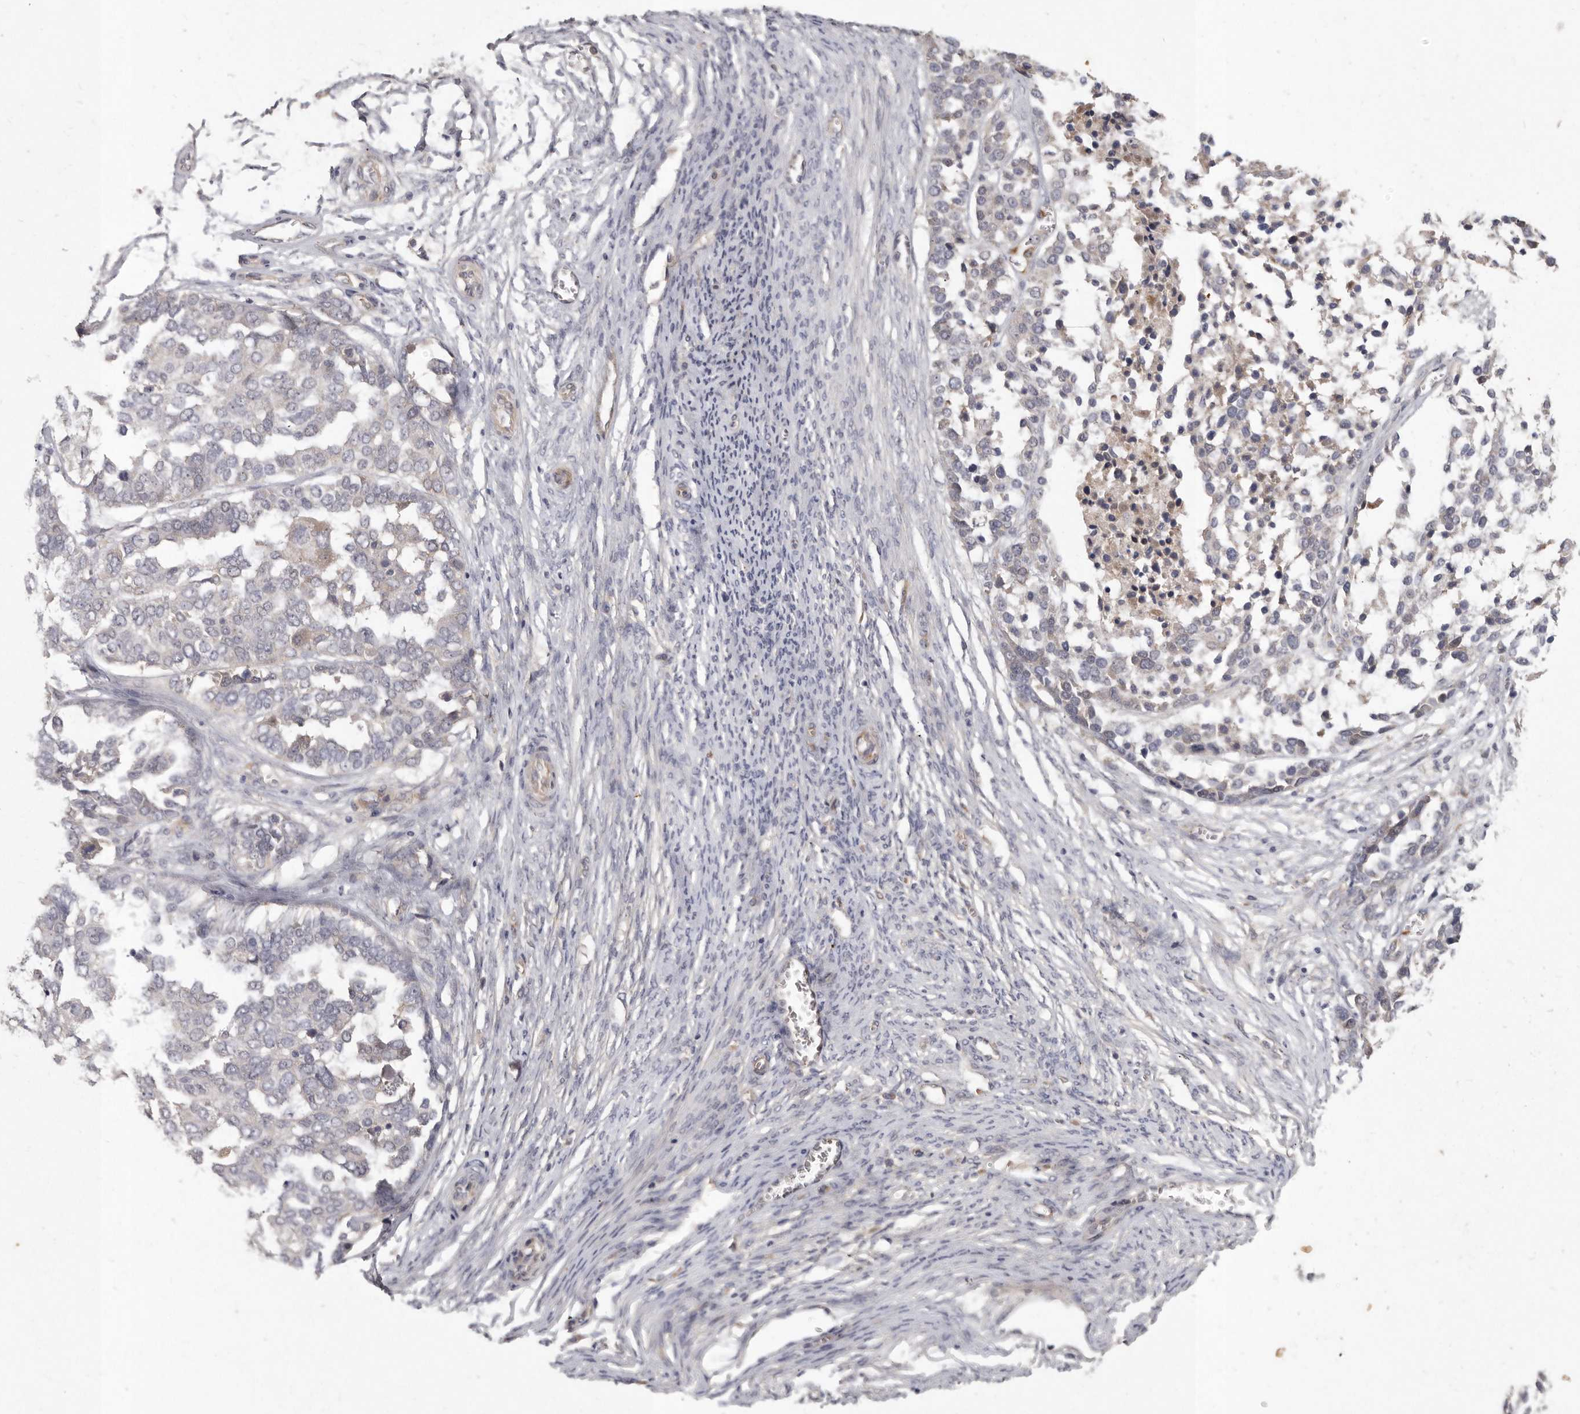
{"staining": {"intensity": "negative", "quantity": "none", "location": "none"}, "tissue": "ovarian cancer", "cell_type": "Tumor cells", "image_type": "cancer", "snomed": [{"axis": "morphology", "description": "Cystadenocarcinoma, serous, NOS"}, {"axis": "topography", "description": "Ovary"}], "caption": "Immunohistochemistry of human ovarian cancer shows no expression in tumor cells.", "gene": "SLC22A1", "patient": {"sex": "female", "age": 44}}